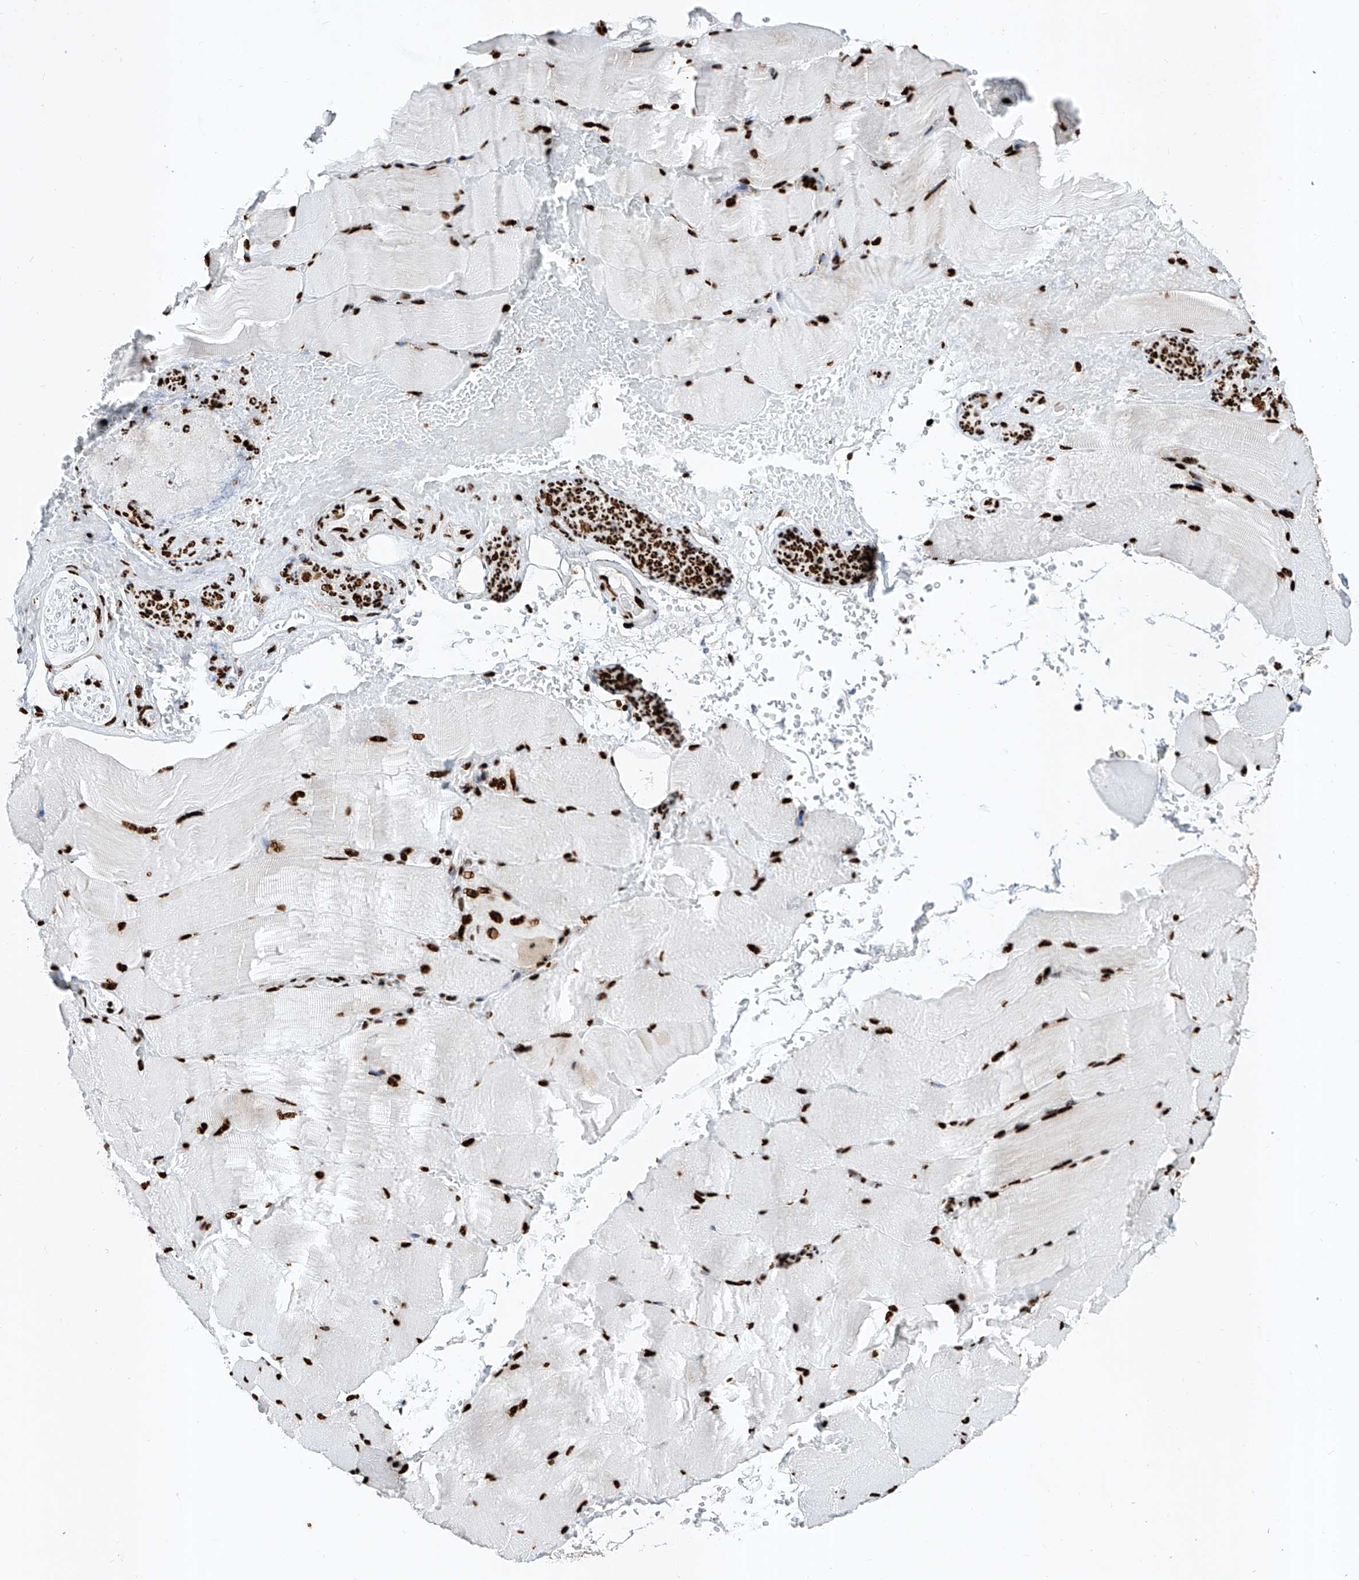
{"staining": {"intensity": "strong", "quantity": ">75%", "location": "nuclear"}, "tissue": "skeletal muscle", "cell_type": "Myocytes", "image_type": "normal", "snomed": [{"axis": "morphology", "description": "Normal tissue, NOS"}, {"axis": "topography", "description": "Skeletal muscle"}, {"axis": "topography", "description": "Parathyroid gland"}], "caption": "Skeletal muscle stained with immunohistochemistry (IHC) exhibits strong nuclear expression in about >75% of myocytes. (DAB (3,3'-diaminobenzidine) IHC with brightfield microscopy, high magnification).", "gene": "SRSF6", "patient": {"sex": "female", "age": 37}}